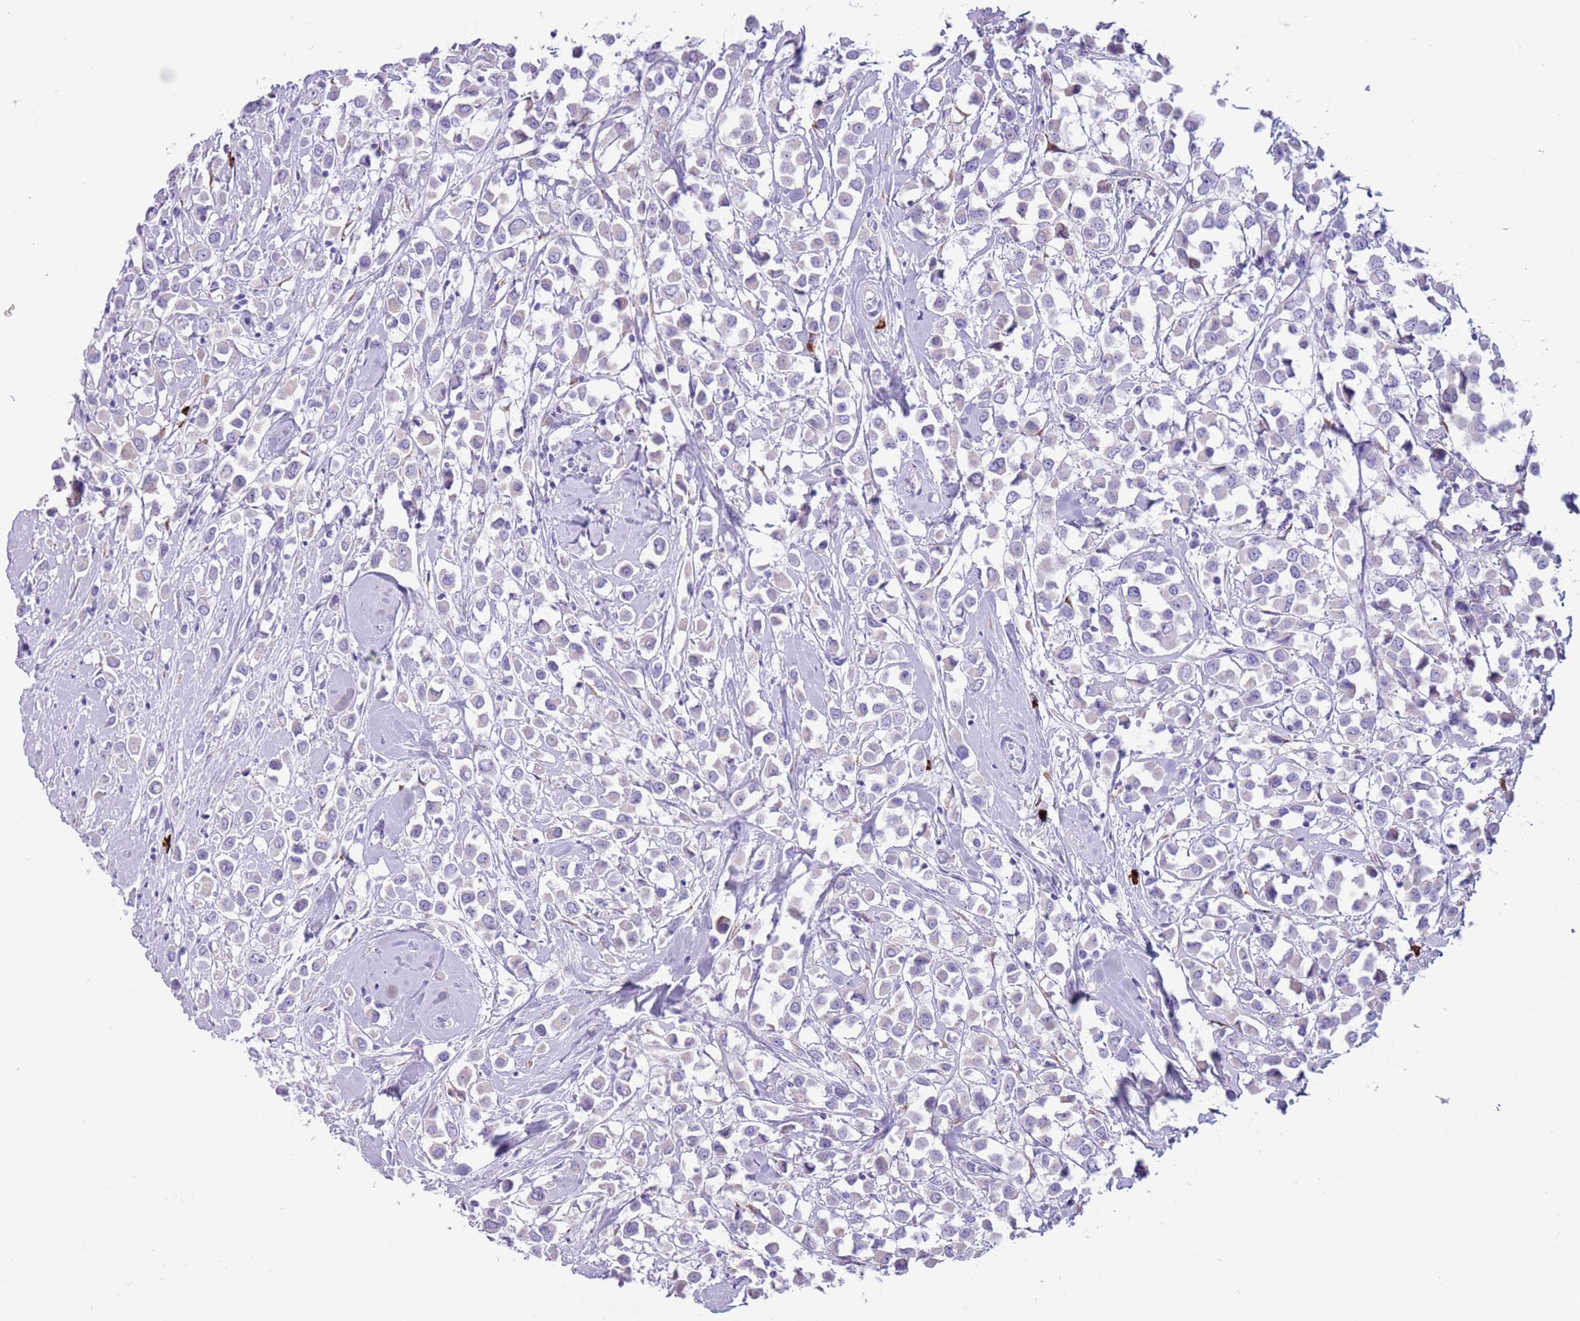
{"staining": {"intensity": "negative", "quantity": "none", "location": "none"}, "tissue": "breast cancer", "cell_type": "Tumor cells", "image_type": "cancer", "snomed": [{"axis": "morphology", "description": "Duct carcinoma"}, {"axis": "topography", "description": "Breast"}], "caption": "There is no significant staining in tumor cells of breast cancer.", "gene": "LY6G5B", "patient": {"sex": "female", "age": 87}}